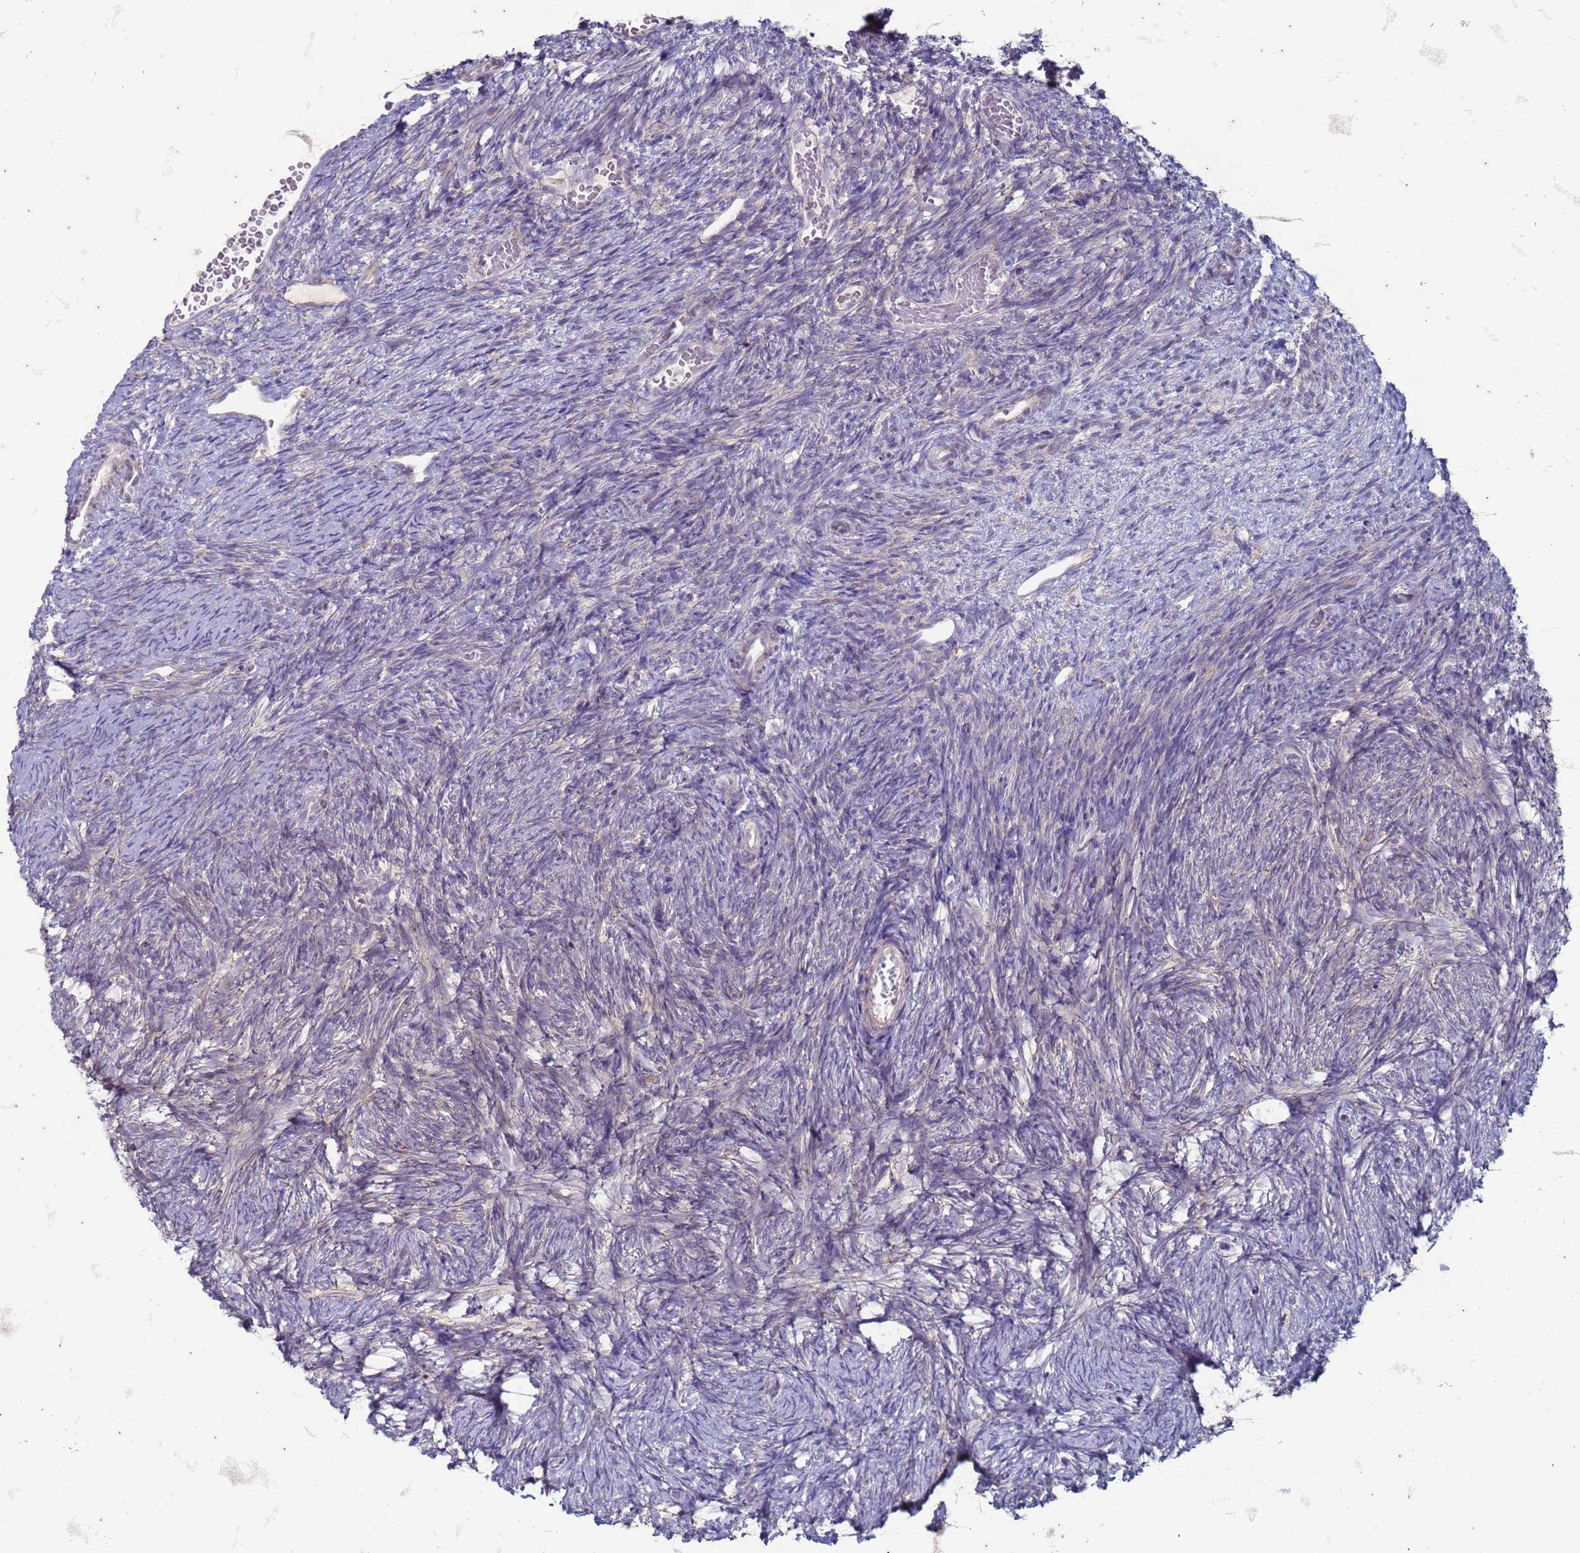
{"staining": {"intensity": "negative", "quantity": "none", "location": "none"}, "tissue": "ovary", "cell_type": "Follicle cells", "image_type": "normal", "snomed": [{"axis": "morphology", "description": "Normal tissue, NOS"}, {"axis": "topography", "description": "Ovary"}], "caption": "A high-resolution histopathology image shows immunohistochemistry staining of unremarkable ovary, which demonstrates no significant expression in follicle cells. The staining was performed using DAB (3,3'-diaminobenzidine) to visualize the protein expression in brown, while the nuclei were stained in blue with hematoxylin (Magnification: 20x).", "gene": "SUCO", "patient": {"sex": "female", "age": 39}}